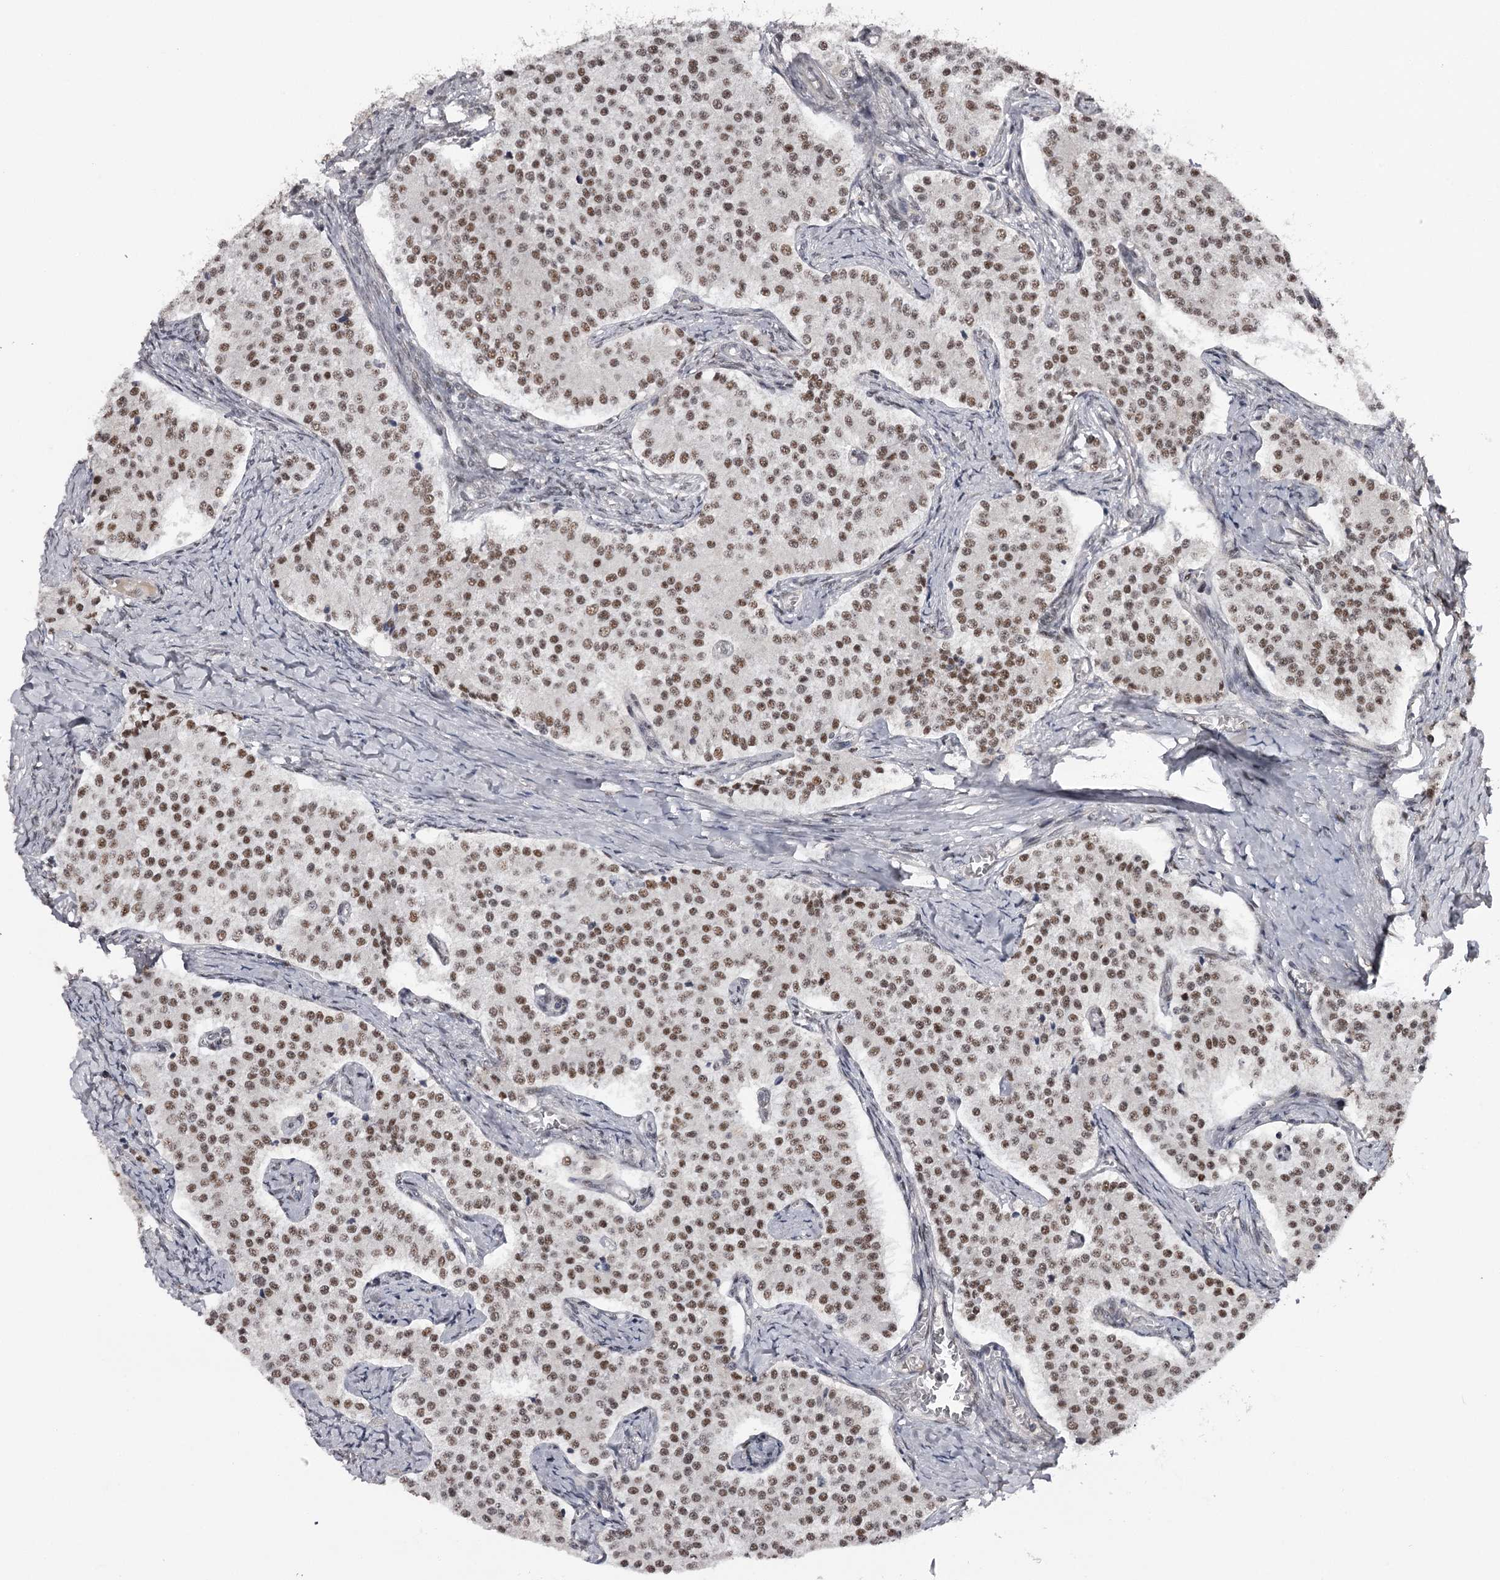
{"staining": {"intensity": "moderate", "quantity": ">75%", "location": "nuclear"}, "tissue": "carcinoid", "cell_type": "Tumor cells", "image_type": "cancer", "snomed": [{"axis": "morphology", "description": "Carcinoid, malignant, NOS"}, {"axis": "topography", "description": "Colon"}], "caption": "The photomicrograph exhibits staining of carcinoid, revealing moderate nuclear protein staining (brown color) within tumor cells. Nuclei are stained in blue.", "gene": "TTC33", "patient": {"sex": "female", "age": 52}}